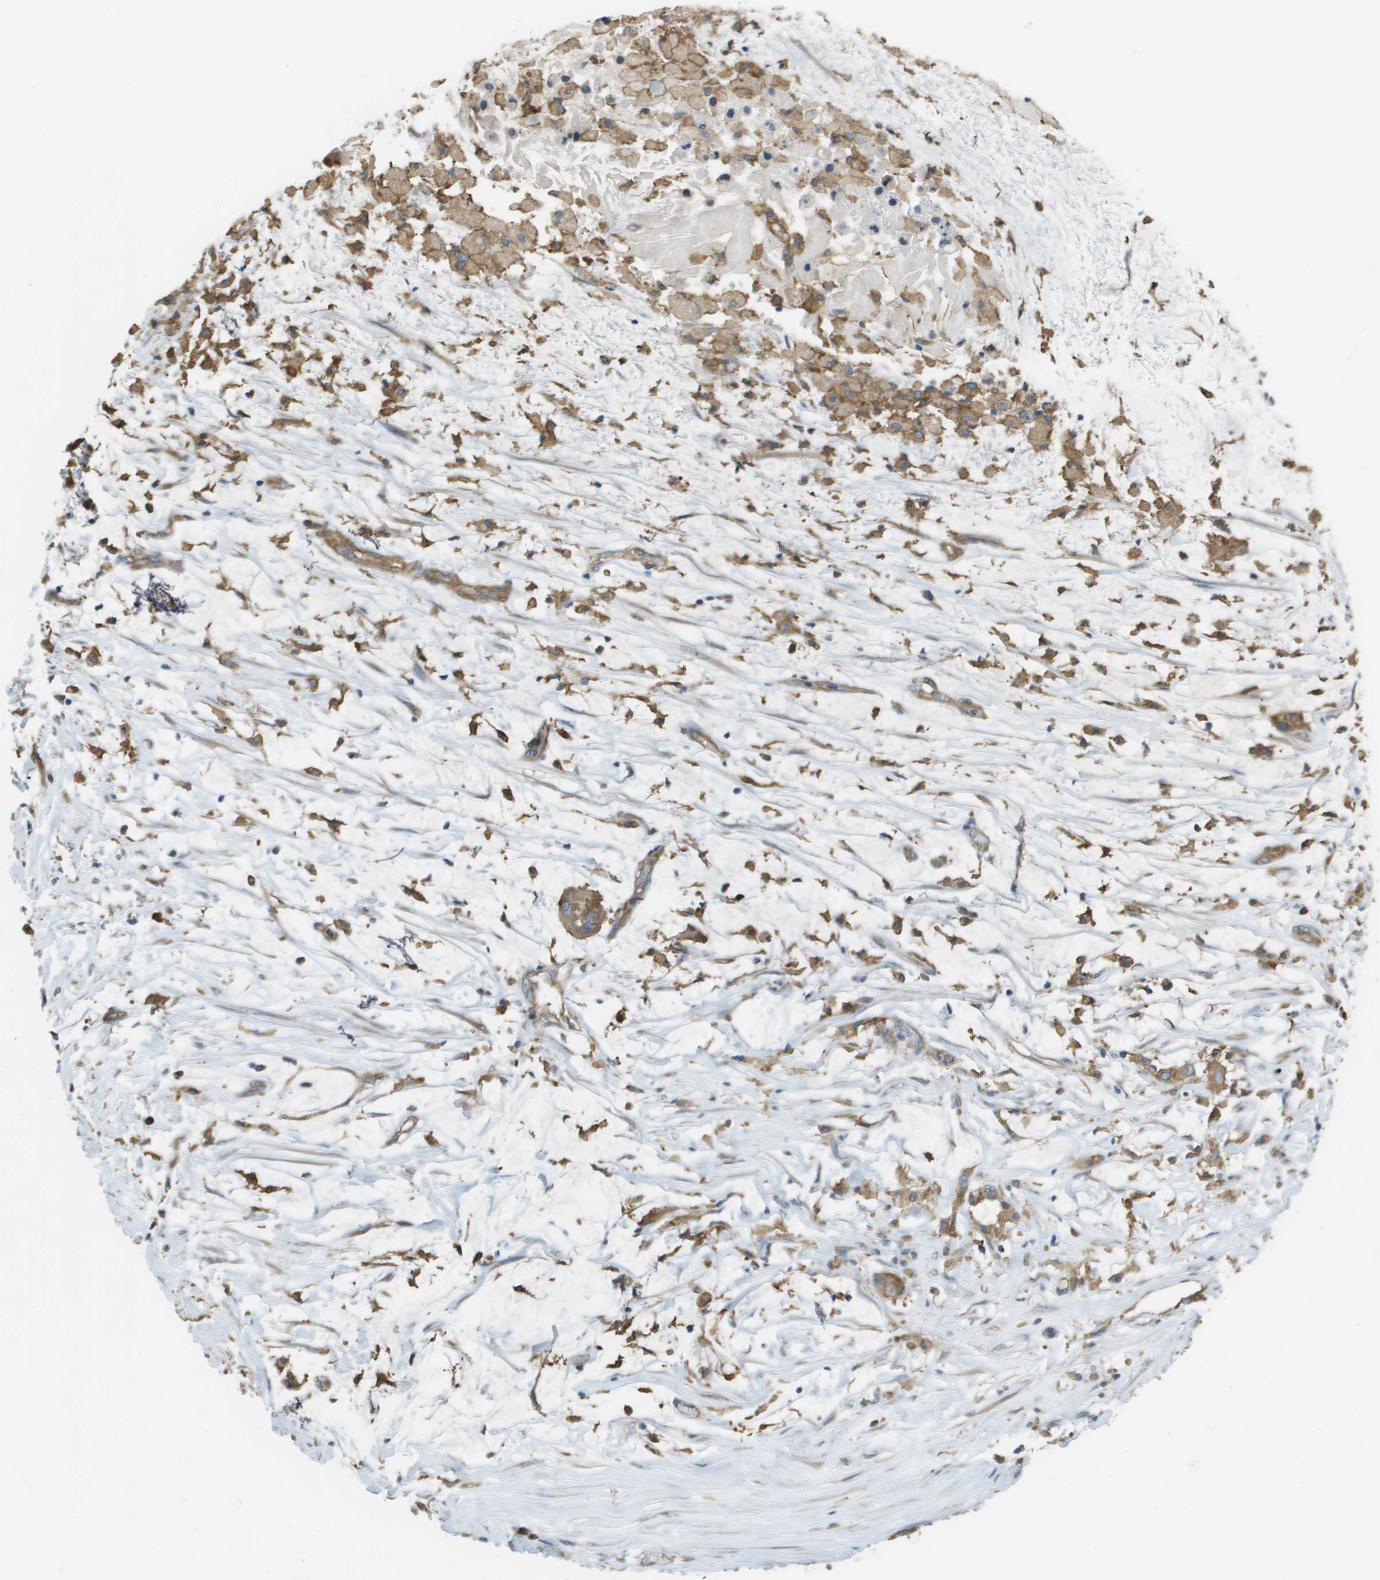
{"staining": {"intensity": "moderate", "quantity": ">75%", "location": "cytoplasmic/membranous"}, "tissue": "ovarian cancer", "cell_type": "Tumor cells", "image_type": "cancer", "snomed": [{"axis": "morphology", "description": "Cystadenocarcinoma, mucinous, NOS"}, {"axis": "topography", "description": "Ovary"}], "caption": "Human ovarian cancer stained with a protein marker demonstrates moderate staining in tumor cells.", "gene": "CORO1B", "patient": {"sex": "female", "age": 80}}